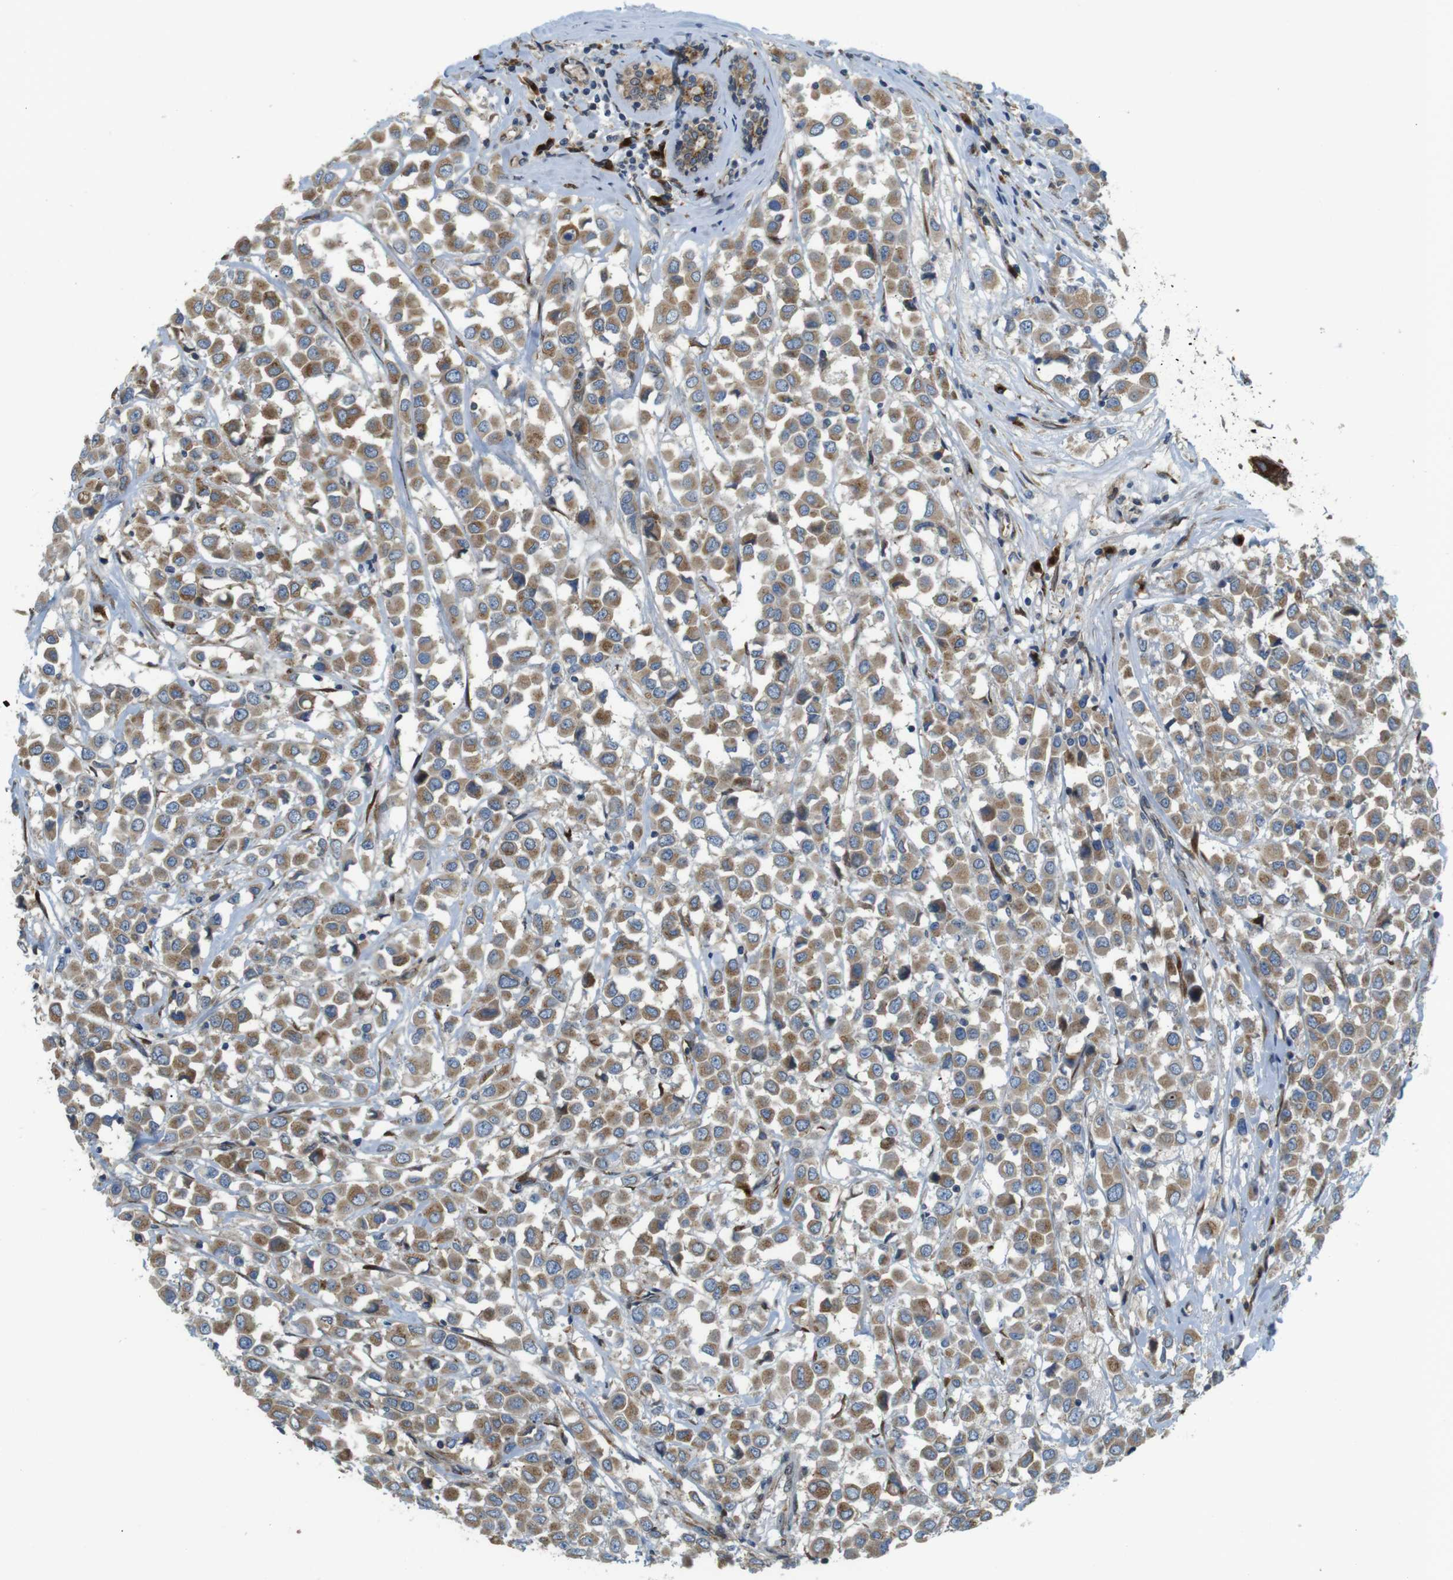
{"staining": {"intensity": "moderate", "quantity": ">75%", "location": "cytoplasmic/membranous"}, "tissue": "breast cancer", "cell_type": "Tumor cells", "image_type": "cancer", "snomed": [{"axis": "morphology", "description": "Duct carcinoma"}, {"axis": "topography", "description": "Breast"}], "caption": "Breast infiltrating ductal carcinoma was stained to show a protein in brown. There is medium levels of moderate cytoplasmic/membranous positivity in approximately >75% of tumor cells.", "gene": "TMEM143", "patient": {"sex": "female", "age": 61}}